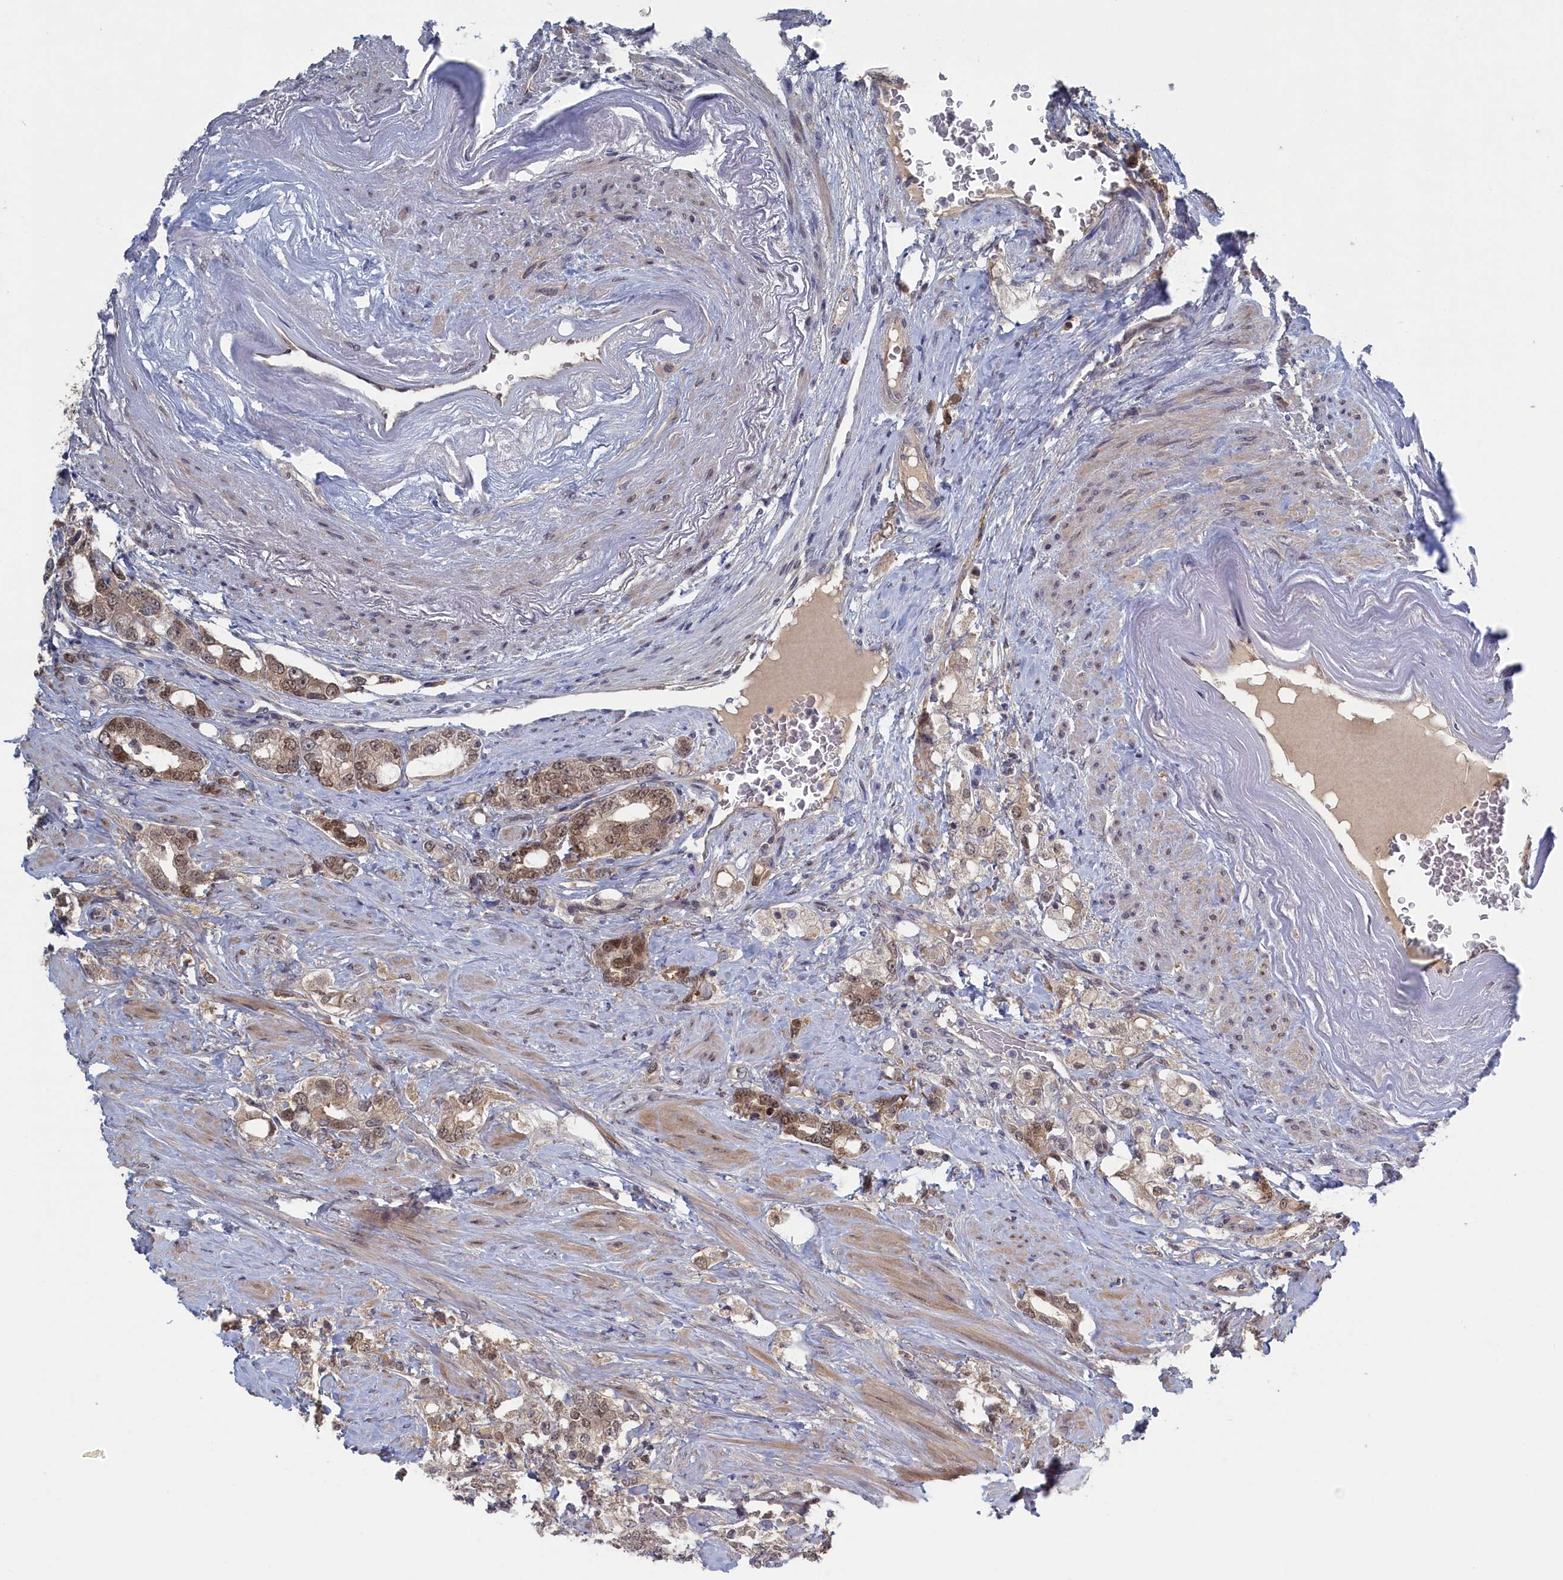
{"staining": {"intensity": "moderate", "quantity": ">75%", "location": "cytoplasmic/membranous,nuclear"}, "tissue": "prostate cancer", "cell_type": "Tumor cells", "image_type": "cancer", "snomed": [{"axis": "morphology", "description": "Adenocarcinoma, High grade"}, {"axis": "topography", "description": "Prostate"}], "caption": "Adenocarcinoma (high-grade) (prostate) stained with a protein marker shows moderate staining in tumor cells.", "gene": "IRGQ", "patient": {"sex": "male", "age": 64}}